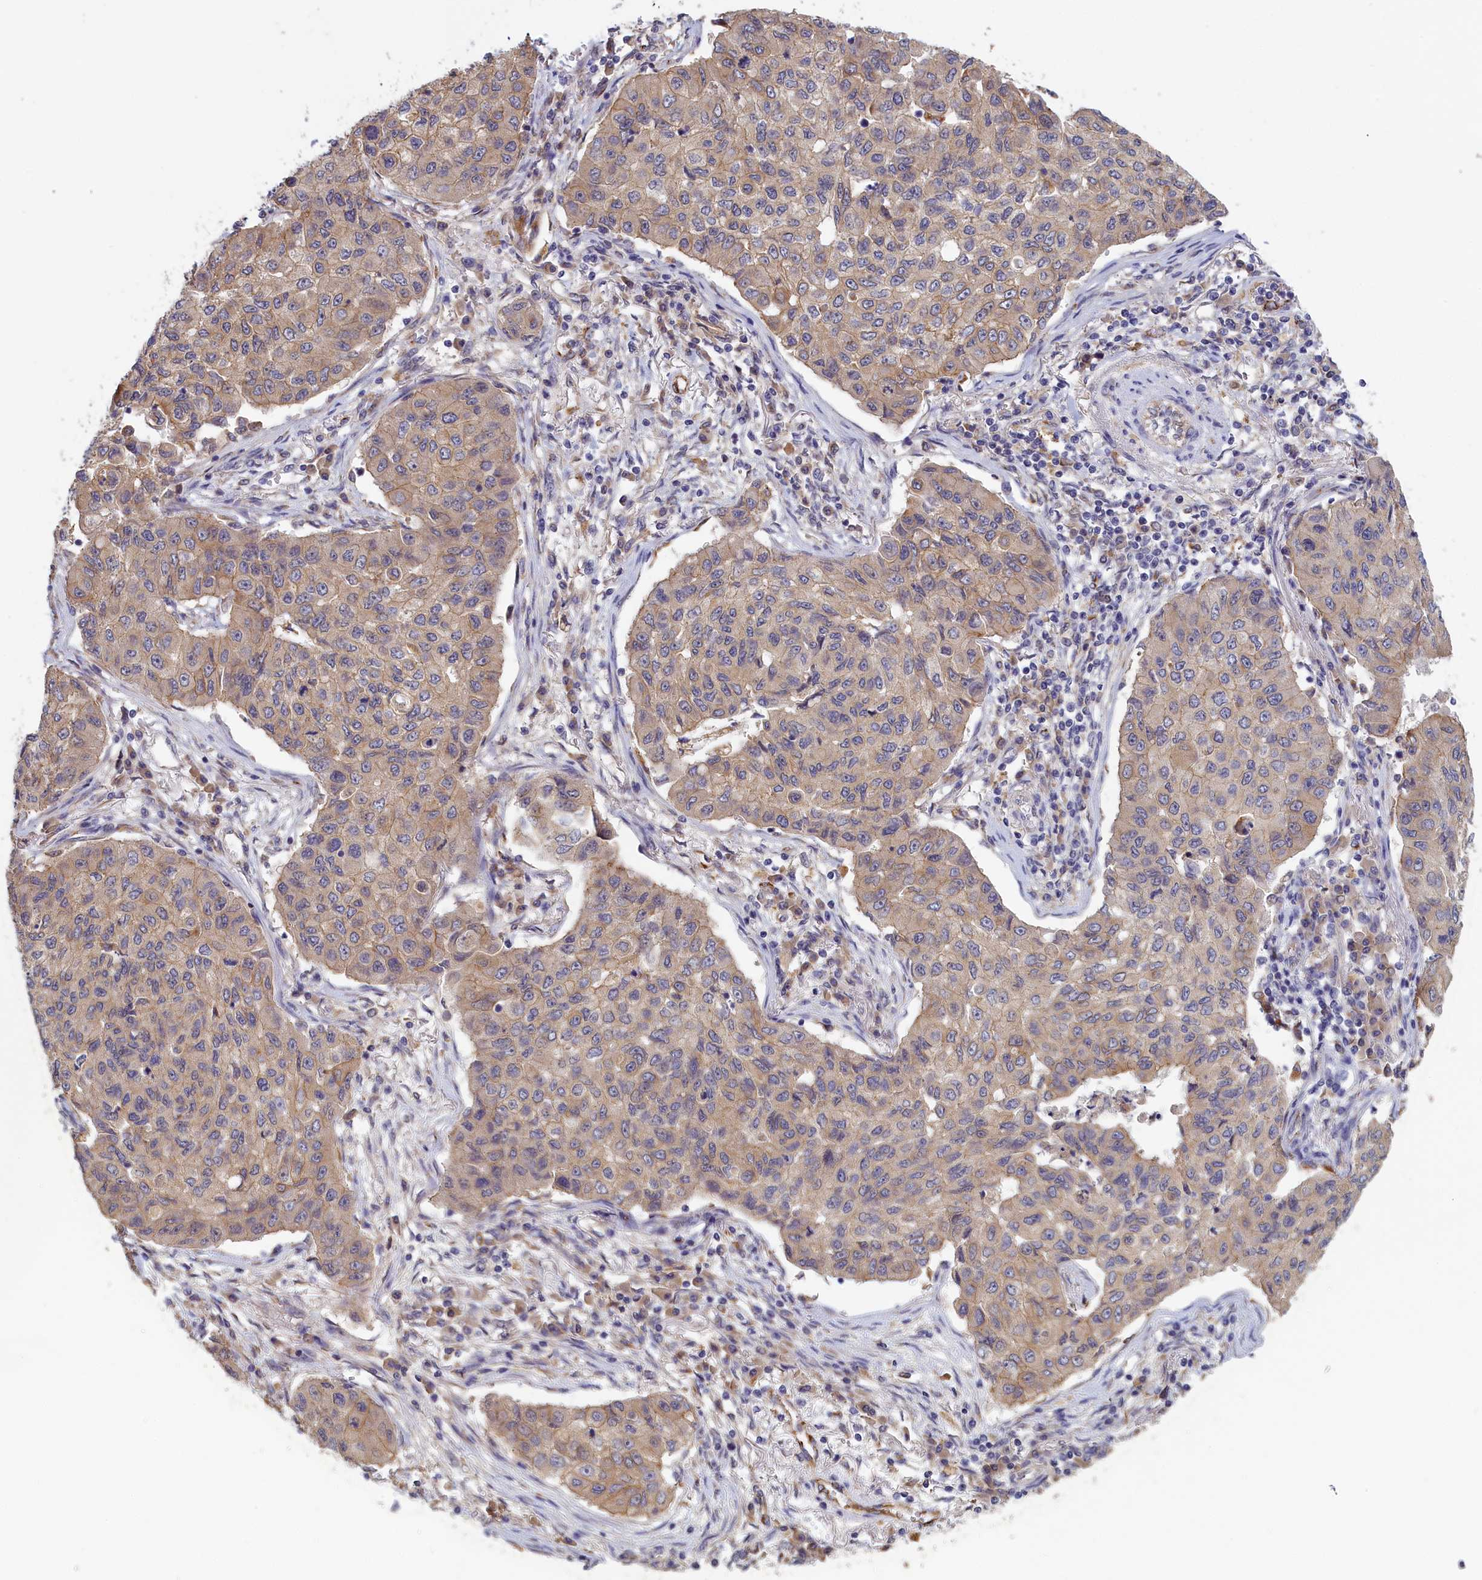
{"staining": {"intensity": "weak", "quantity": ">75%", "location": "cytoplasmic/membranous"}, "tissue": "lung cancer", "cell_type": "Tumor cells", "image_type": "cancer", "snomed": [{"axis": "morphology", "description": "Squamous cell carcinoma, NOS"}, {"axis": "topography", "description": "Lung"}], "caption": "The immunohistochemical stain labels weak cytoplasmic/membranous expression in tumor cells of squamous cell carcinoma (lung) tissue.", "gene": "COL19A1", "patient": {"sex": "male", "age": 74}}